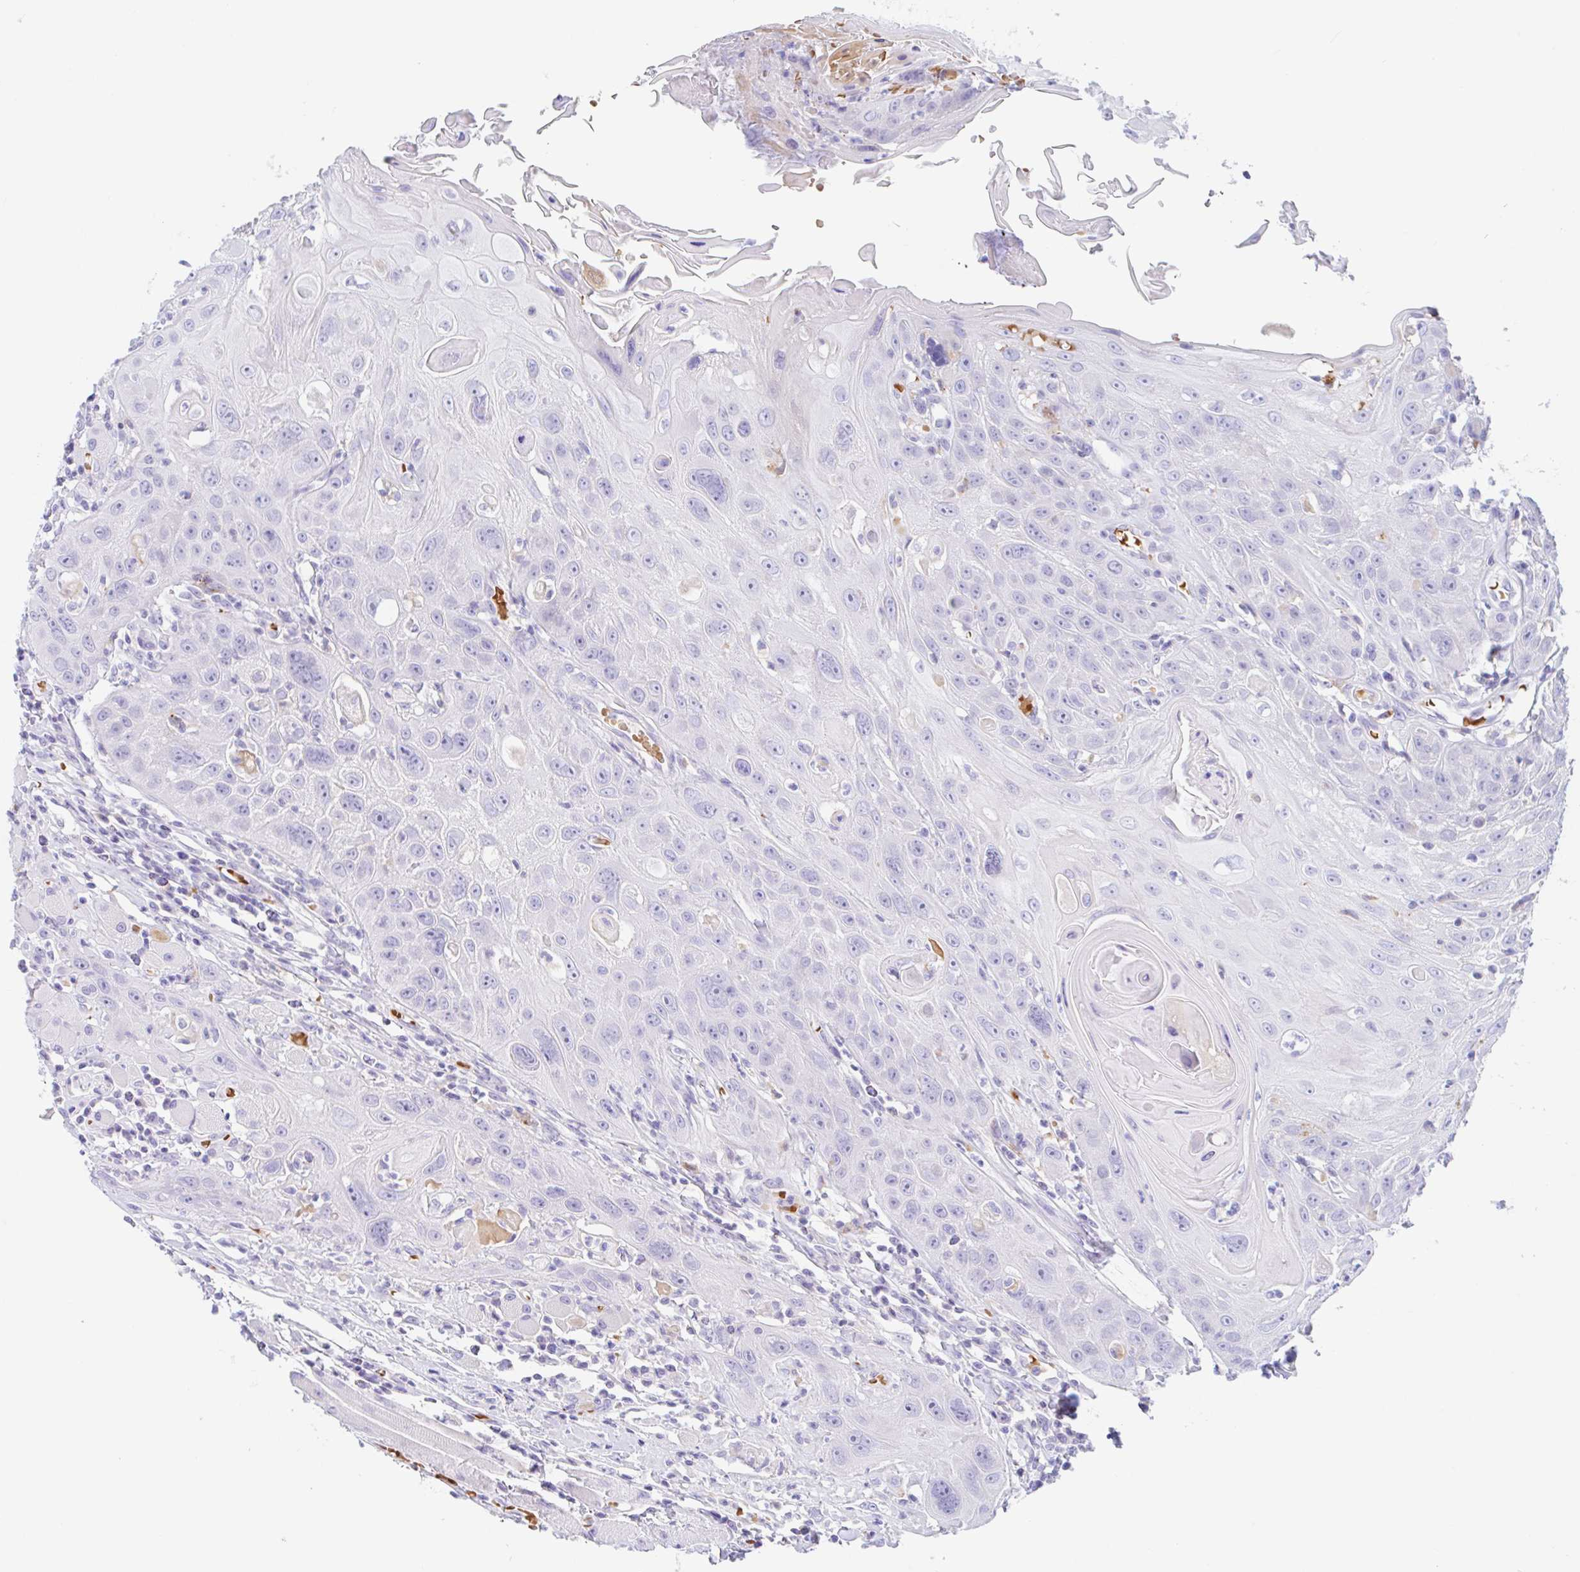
{"staining": {"intensity": "negative", "quantity": "none", "location": "none"}, "tissue": "head and neck cancer", "cell_type": "Tumor cells", "image_type": "cancer", "snomed": [{"axis": "morphology", "description": "Squamous cell carcinoma, NOS"}, {"axis": "topography", "description": "Head-Neck"}], "caption": "High power microscopy micrograph of an immunohistochemistry photomicrograph of head and neck cancer, revealing no significant staining in tumor cells.", "gene": "ANKRD9", "patient": {"sex": "female", "age": 59}}